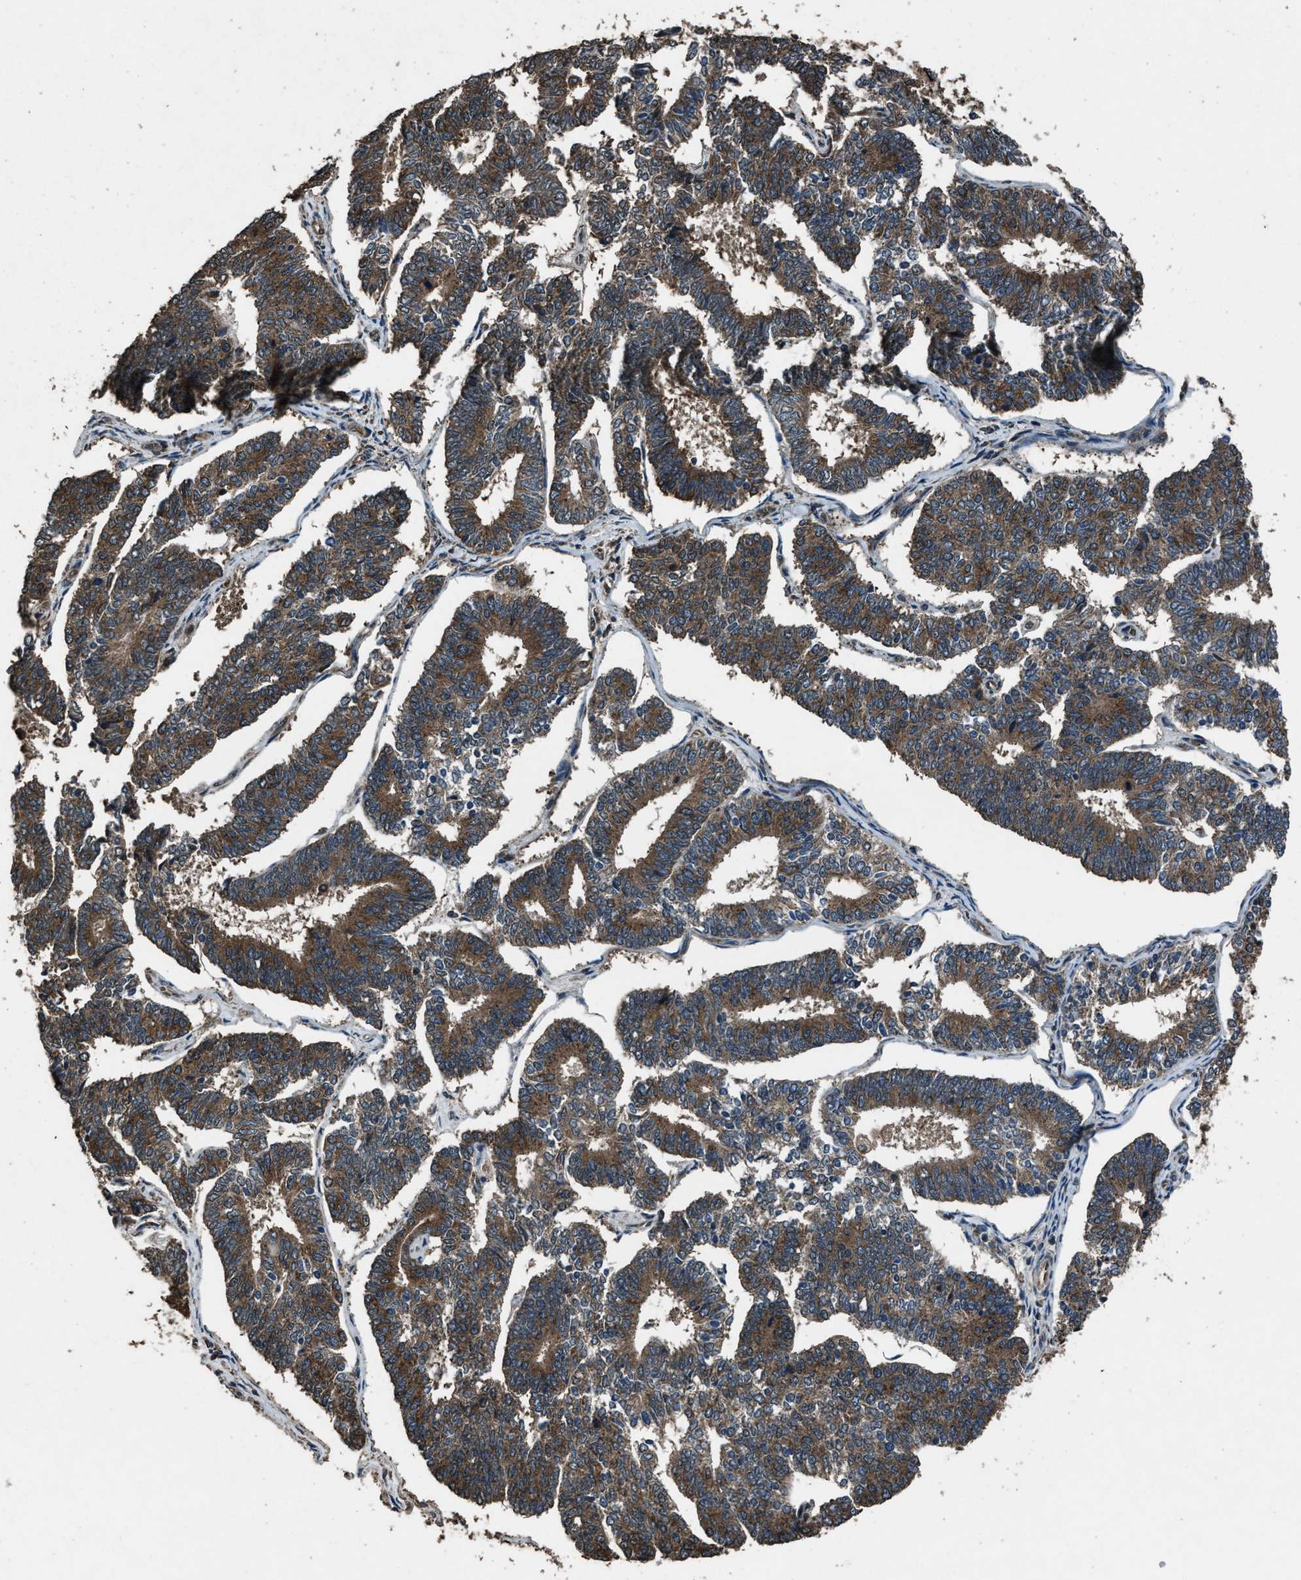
{"staining": {"intensity": "moderate", "quantity": ">75%", "location": "cytoplasmic/membranous"}, "tissue": "endometrial cancer", "cell_type": "Tumor cells", "image_type": "cancer", "snomed": [{"axis": "morphology", "description": "Adenocarcinoma, NOS"}, {"axis": "topography", "description": "Endometrium"}], "caption": "Endometrial cancer (adenocarcinoma) was stained to show a protein in brown. There is medium levels of moderate cytoplasmic/membranous expression in approximately >75% of tumor cells.", "gene": "SLC38A10", "patient": {"sex": "female", "age": 70}}